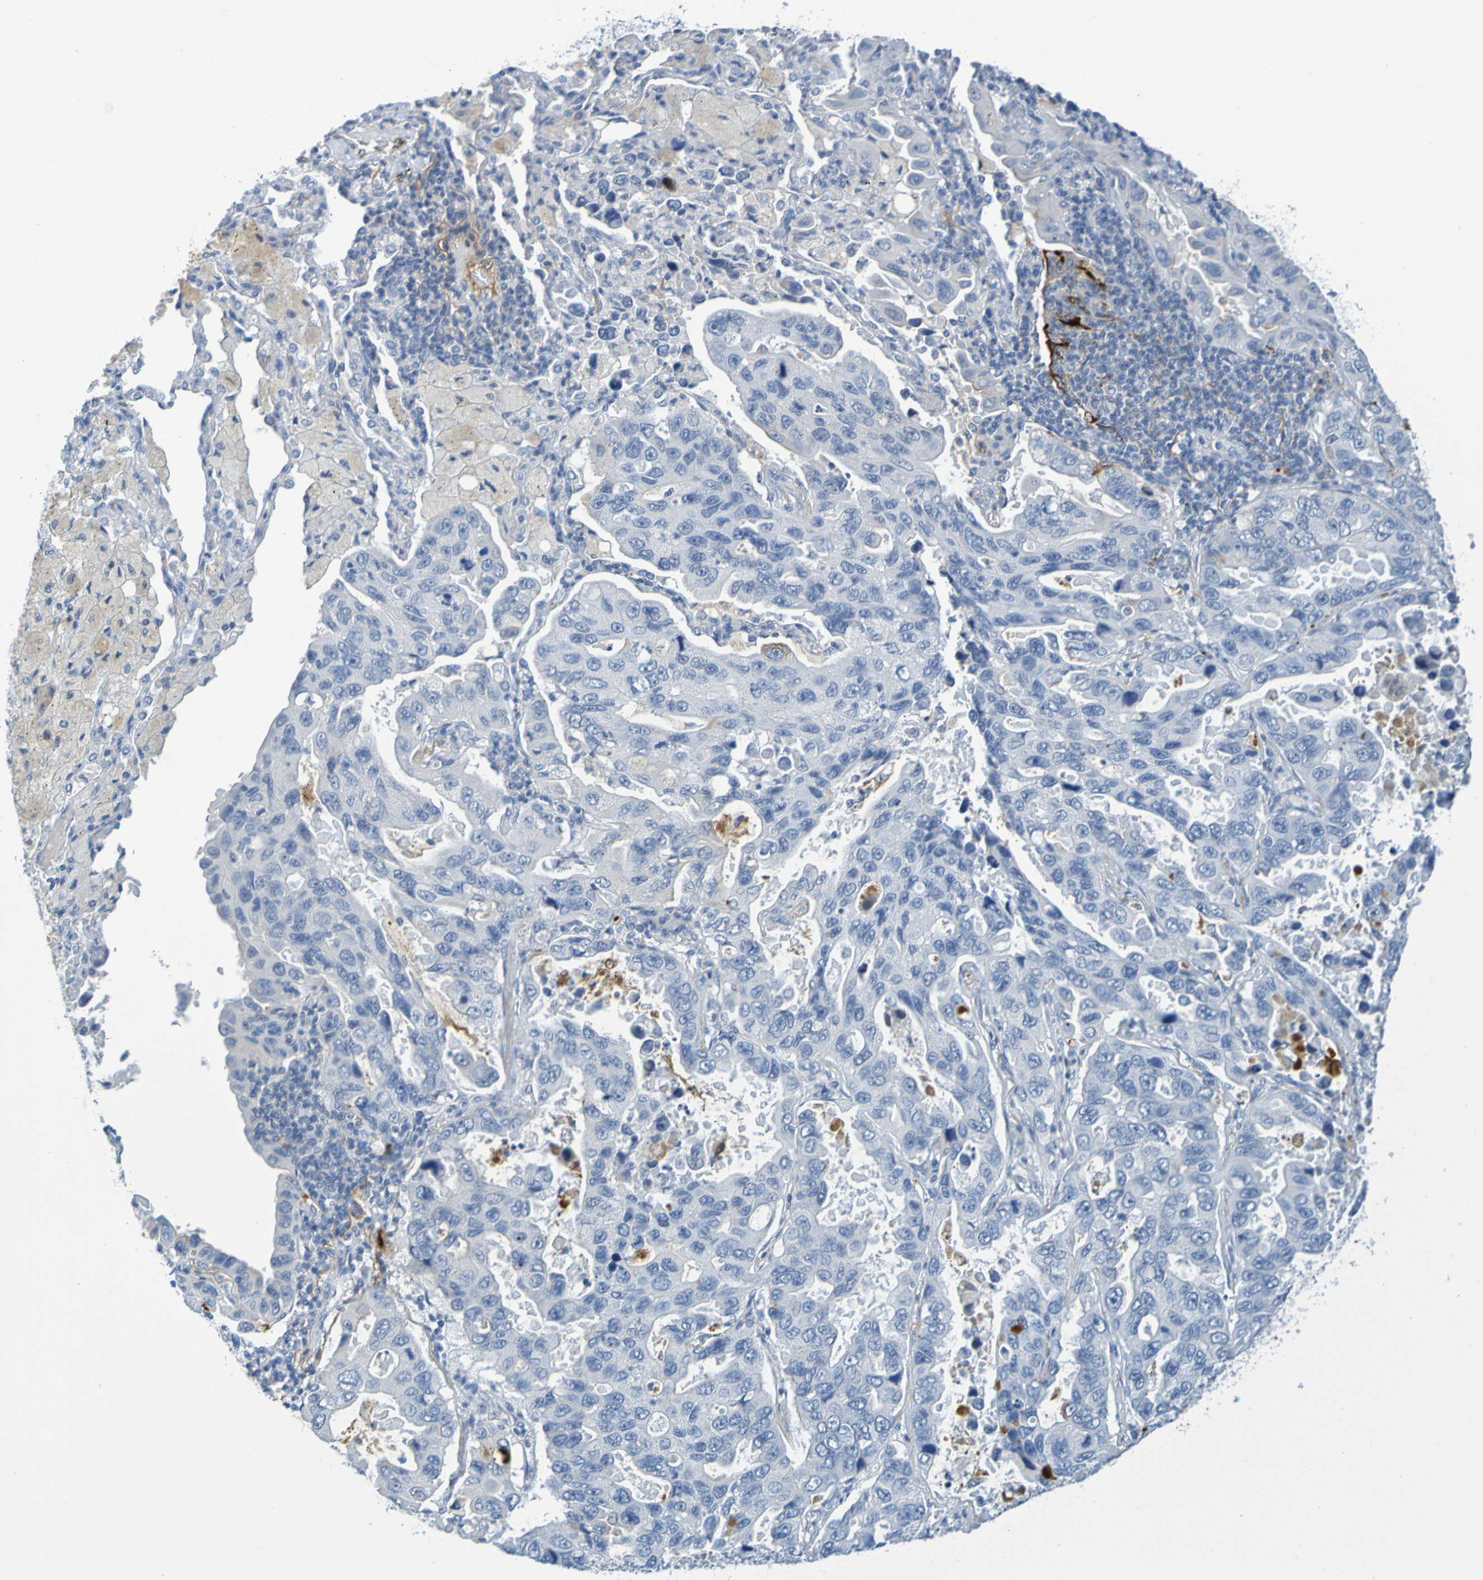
{"staining": {"intensity": "moderate", "quantity": "<25%", "location": "cytoplasmic/membranous"}, "tissue": "lung cancer", "cell_type": "Tumor cells", "image_type": "cancer", "snomed": [{"axis": "morphology", "description": "Adenocarcinoma, NOS"}, {"axis": "topography", "description": "Lung"}], "caption": "The photomicrograph displays immunohistochemical staining of lung adenocarcinoma. There is moderate cytoplasmic/membranous staining is appreciated in approximately <25% of tumor cells. The protein is shown in brown color, while the nuclei are stained blue.", "gene": "IL10", "patient": {"sex": "male", "age": 64}}